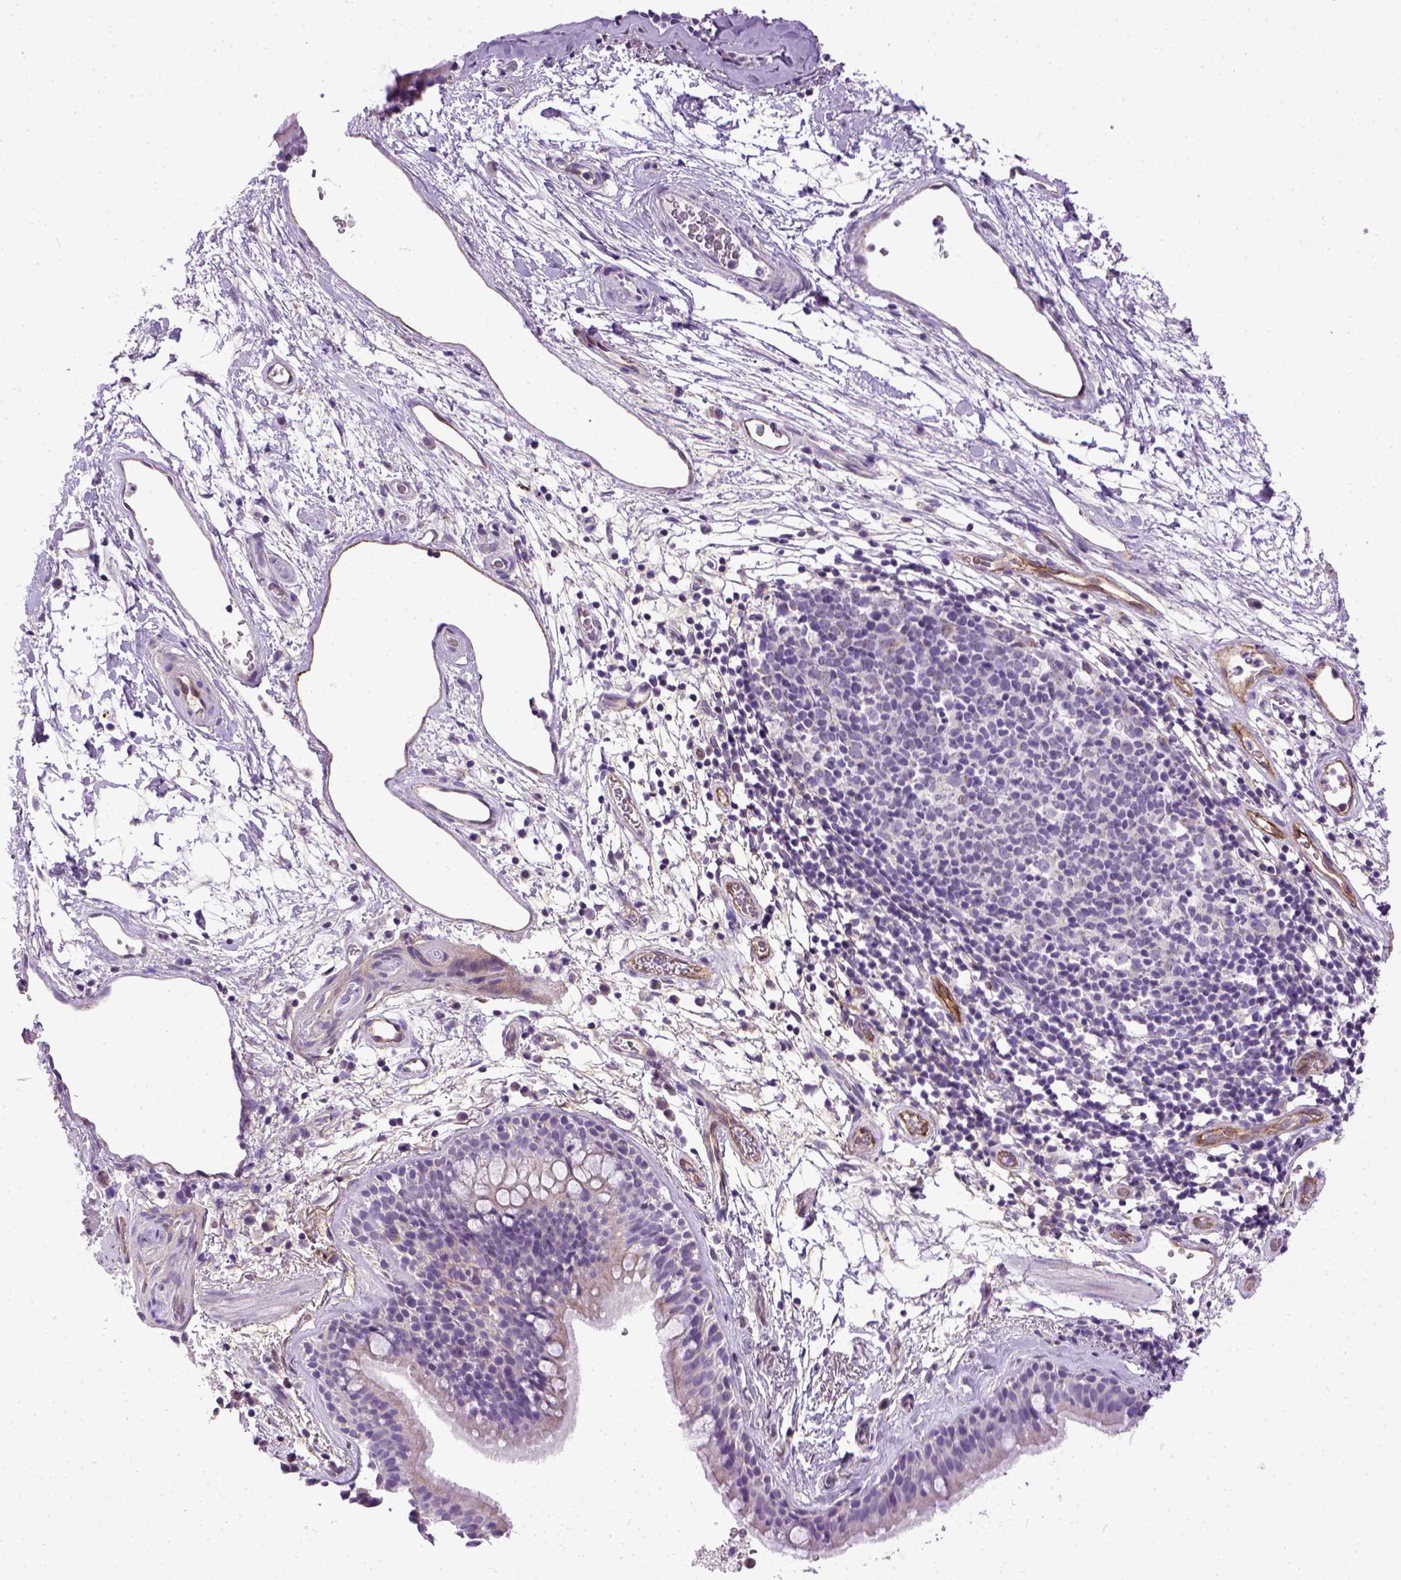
{"staining": {"intensity": "negative", "quantity": "none", "location": "none"}, "tissue": "bronchus", "cell_type": "Respiratory epithelial cells", "image_type": "normal", "snomed": [{"axis": "morphology", "description": "Normal tissue, NOS"}, {"axis": "topography", "description": "Cartilage tissue"}, {"axis": "topography", "description": "Bronchus"}], "caption": "Immunohistochemistry micrograph of benign bronchus stained for a protein (brown), which demonstrates no expression in respiratory epithelial cells. (Brightfield microscopy of DAB IHC at high magnification).", "gene": "ENG", "patient": {"sex": "male", "age": 58}}